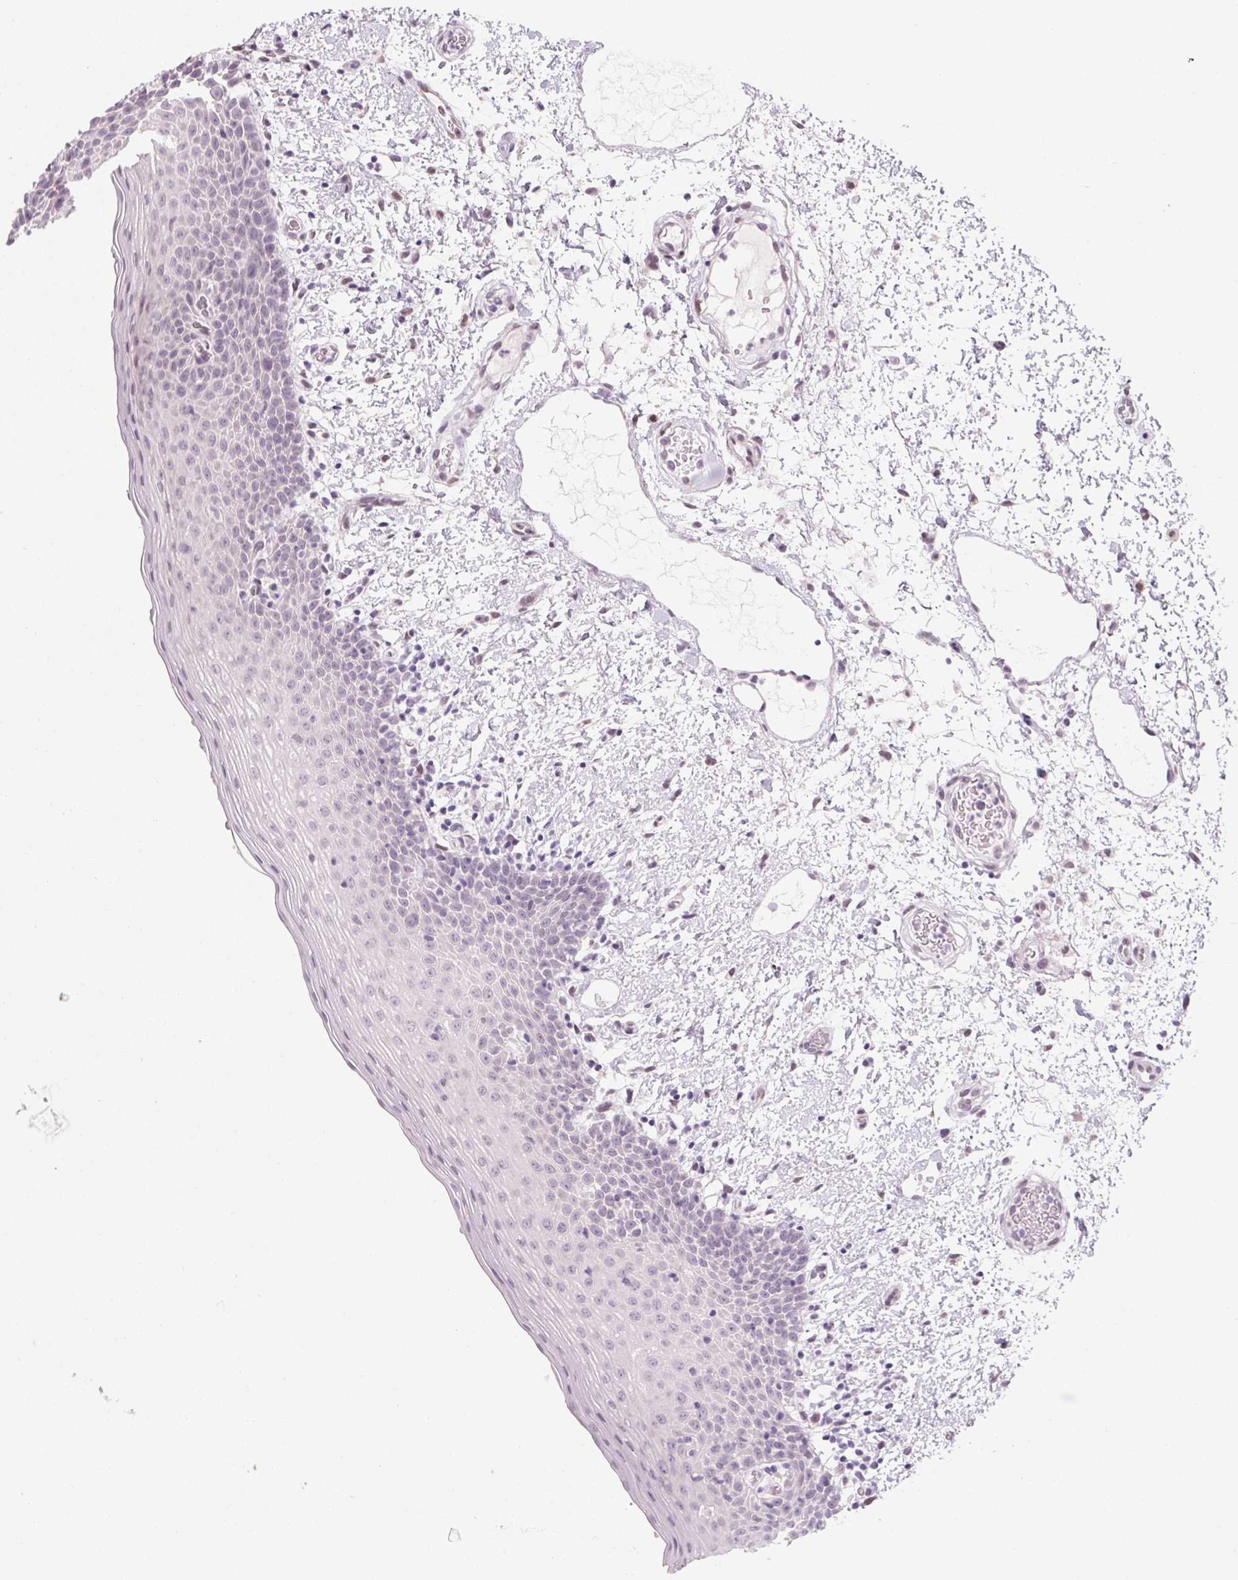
{"staining": {"intensity": "negative", "quantity": "none", "location": "none"}, "tissue": "oral mucosa", "cell_type": "Squamous epithelial cells", "image_type": "normal", "snomed": [{"axis": "morphology", "description": "Normal tissue, NOS"}, {"axis": "topography", "description": "Oral tissue"}, {"axis": "topography", "description": "Head-Neck"}], "caption": "Unremarkable oral mucosa was stained to show a protein in brown. There is no significant expression in squamous epithelial cells. Nuclei are stained in blue.", "gene": "KCNQ2", "patient": {"sex": "female", "age": 55}}